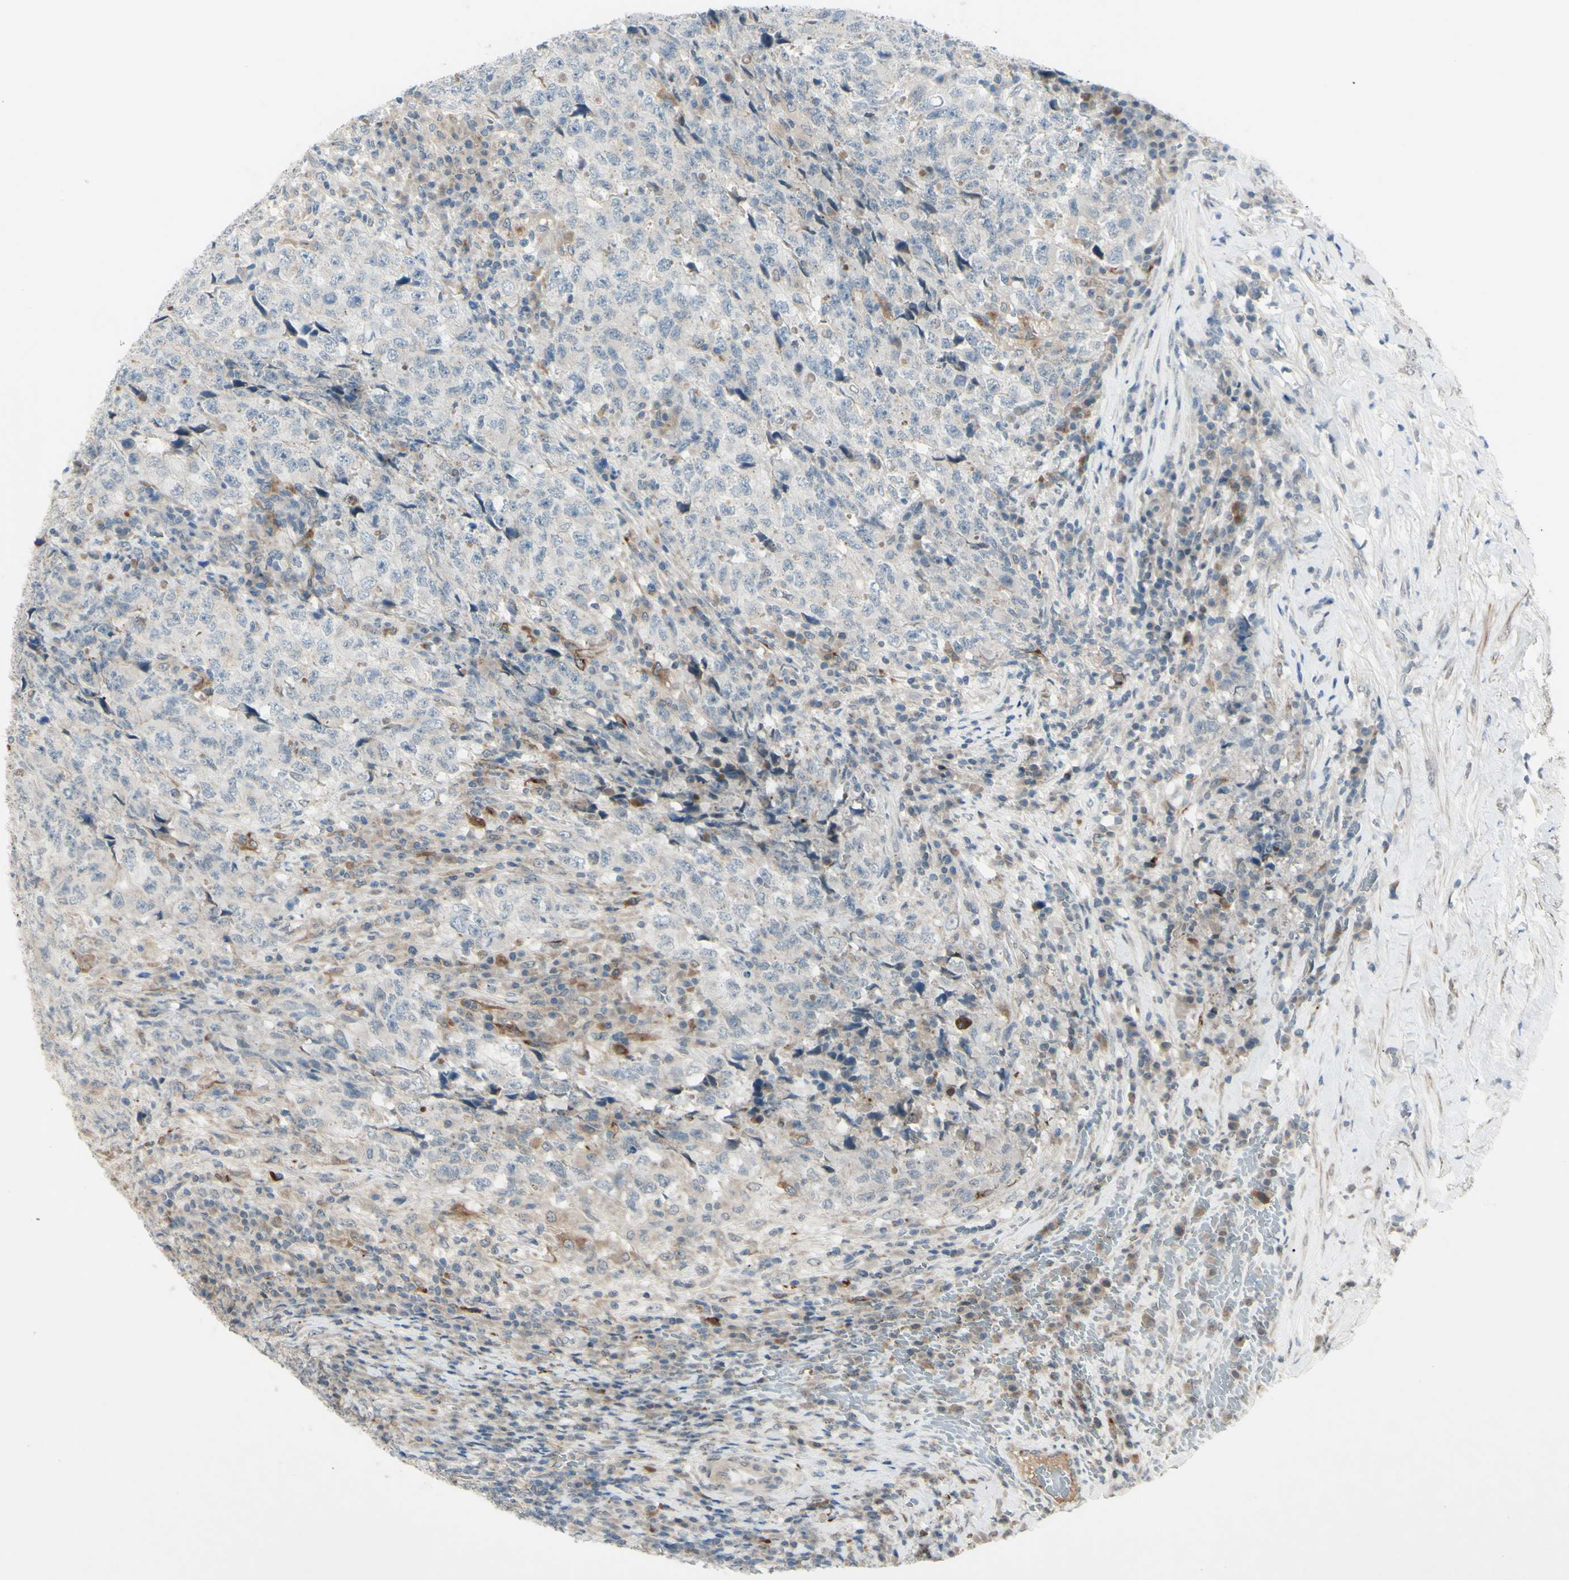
{"staining": {"intensity": "negative", "quantity": "none", "location": "none"}, "tissue": "testis cancer", "cell_type": "Tumor cells", "image_type": "cancer", "snomed": [{"axis": "morphology", "description": "Necrosis, NOS"}, {"axis": "morphology", "description": "Carcinoma, Embryonal, NOS"}, {"axis": "topography", "description": "Testis"}], "caption": "IHC of testis cancer exhibits no staining in tumor cells. The staining was performed using DAB to visualize the protein expression in brown, while the nuclei were stained in blue with hematoxylin (Magnification: 20x).", "gene": "FGFR2", "patient": {"sex": "male", "age": 19}}